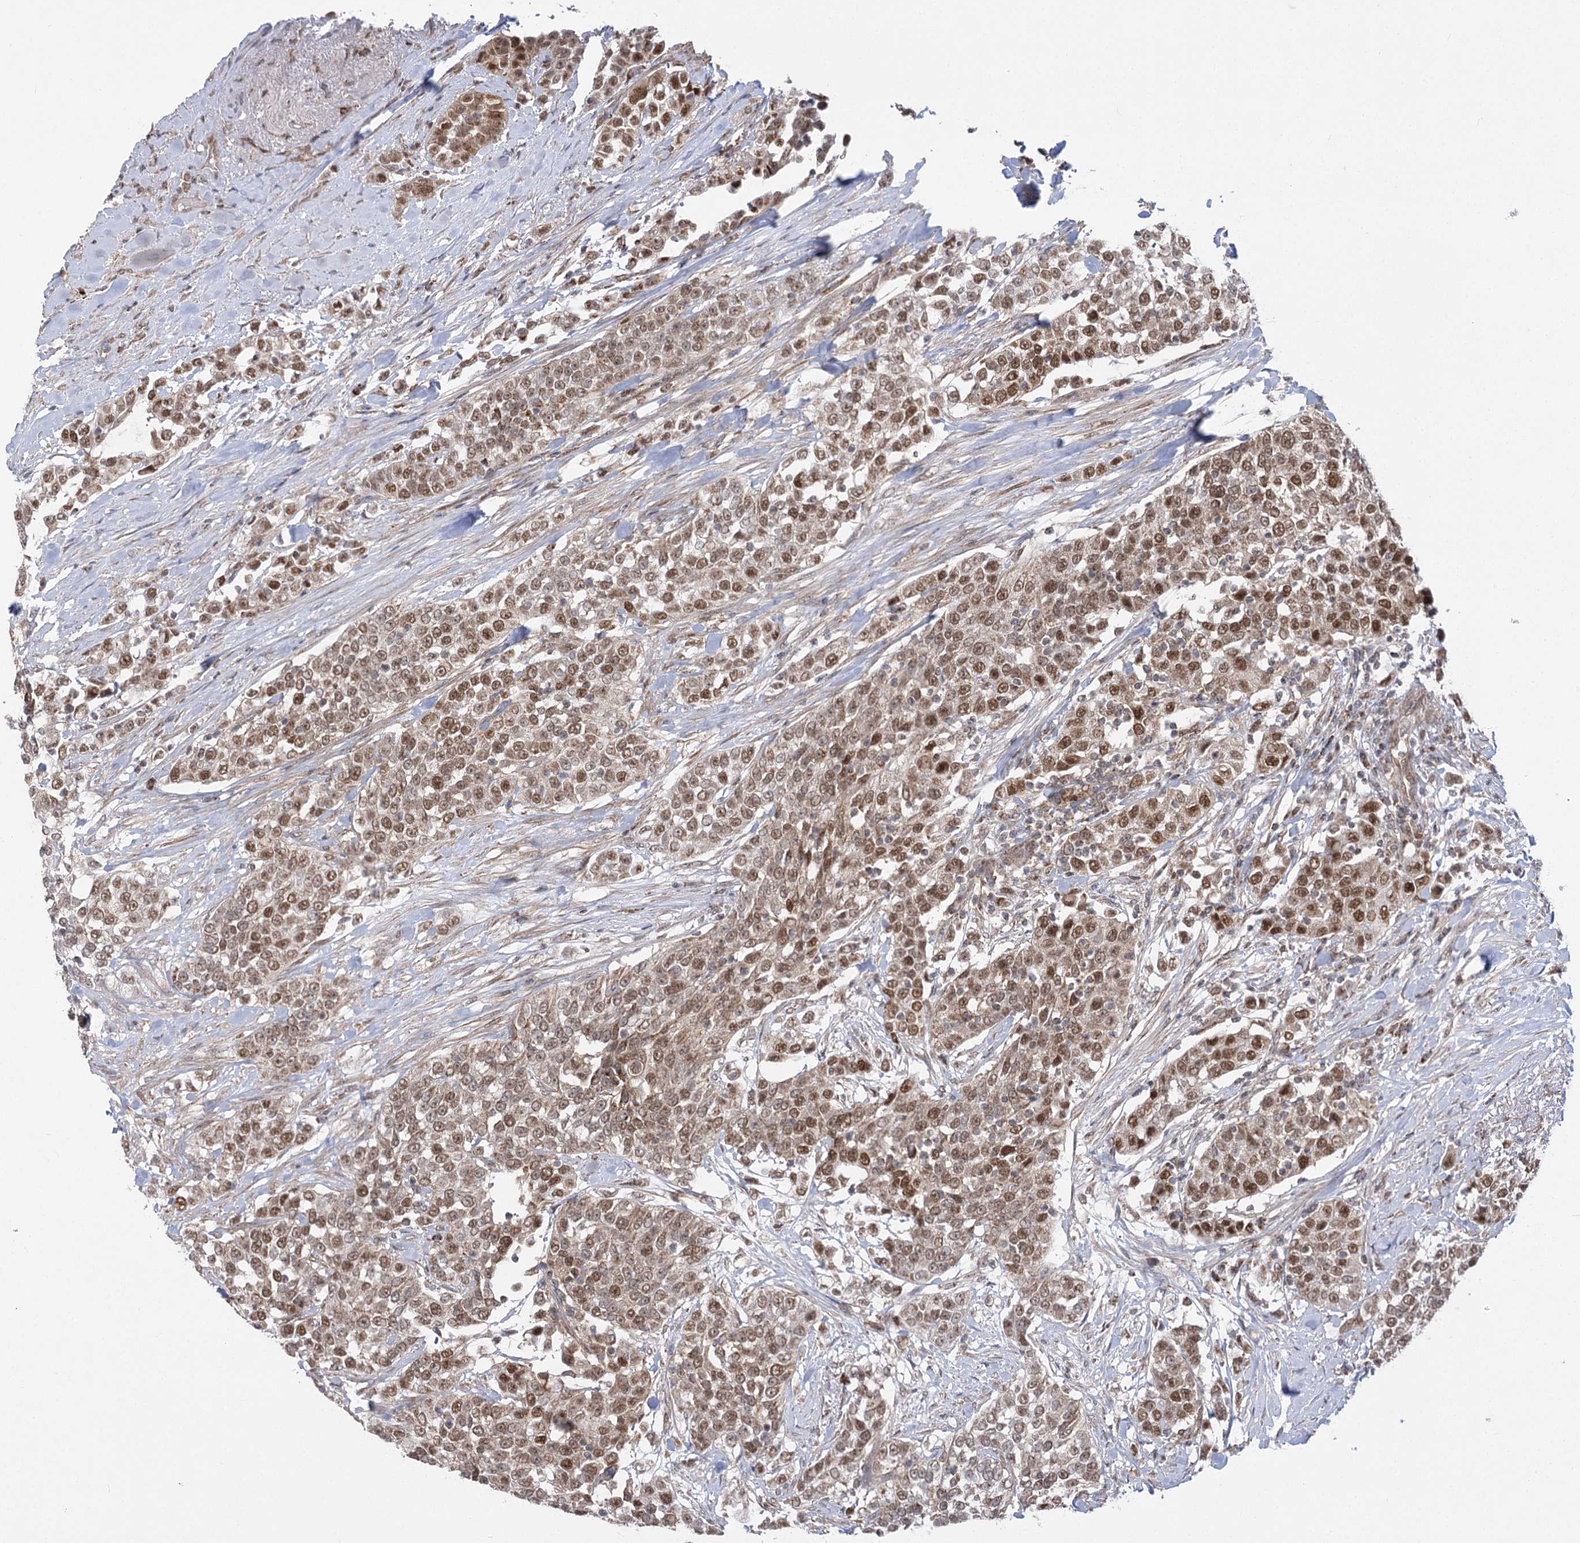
{"staining": {"intensity": "moderate", "quantity": ">75%", "location": "nuclear"}, "tissue": "urothelial cancer", "cell_type": "Tumor cells", "image_type": "cancer", "snomed": [{"axis": "morphology", "description": "Urothelial carcinoma, High grade"}, {"axis": "topography", "description": "Urinary bladder"}], "caption": "Urothelial carcinoma (high-grade) stained with immunohistochemistry (IHC) reveals moderate nuclear staining in approximately >75% of tumor cells. The staining was performed using DAB (3,3'-diaminobenzidine) to visualize the protein expression in brown, while the nuclei were stained in blue with hematoxylin (Magnification: 20x).", "gene": "SLC4A1AP", "patient": {"sex": "female", "age": 80}}